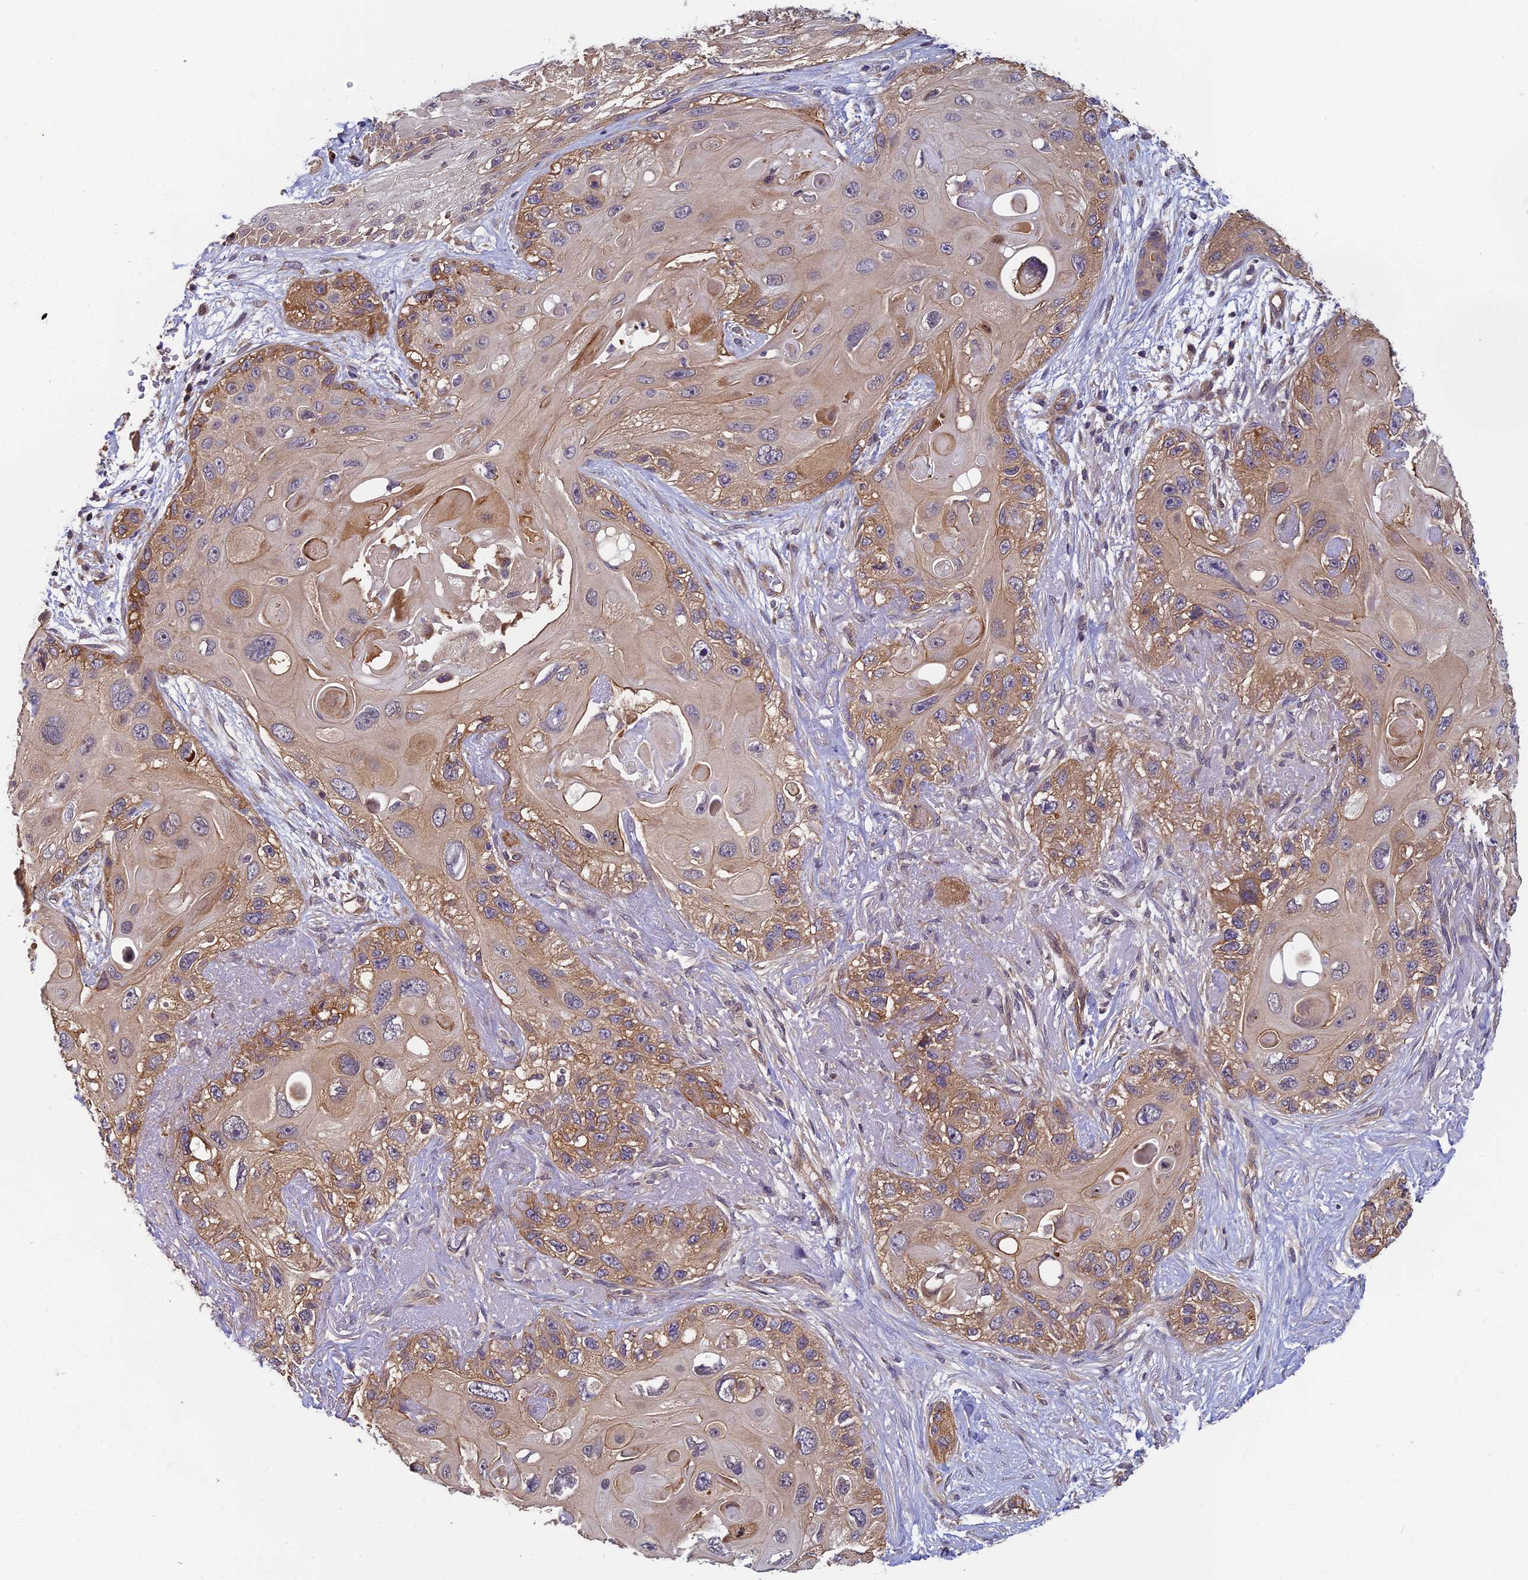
{"staining": {"intensity": "weak", "quantity": "25%-75%", "location": "cytoplasmic/membranous"}, "tissue": "skin cancer", "cell_type": "Tumor cells", "image_type": "cancer", "snomed": [{"axis": "morphology", "description": "Normal tissue, NOS"}, {"axis": "morphology", "description": "Squamous cell carcinoma, NOS"}, {"axis": "topography", "description": "Skin"}], "caption": "Immunohistochemical staining of human skin cancer (squamous cell carcinoma) exhibits low levels of weak cytoplasmic/membranous protein positivity in approximately 25%-75% of tumor cells. Immunohistochemistry (ihc) stains the protein of interest in brown and the nuclei are stained blue.", "gene": "PIKFYVE", "patient": {"sex": "male", "age": 72}}